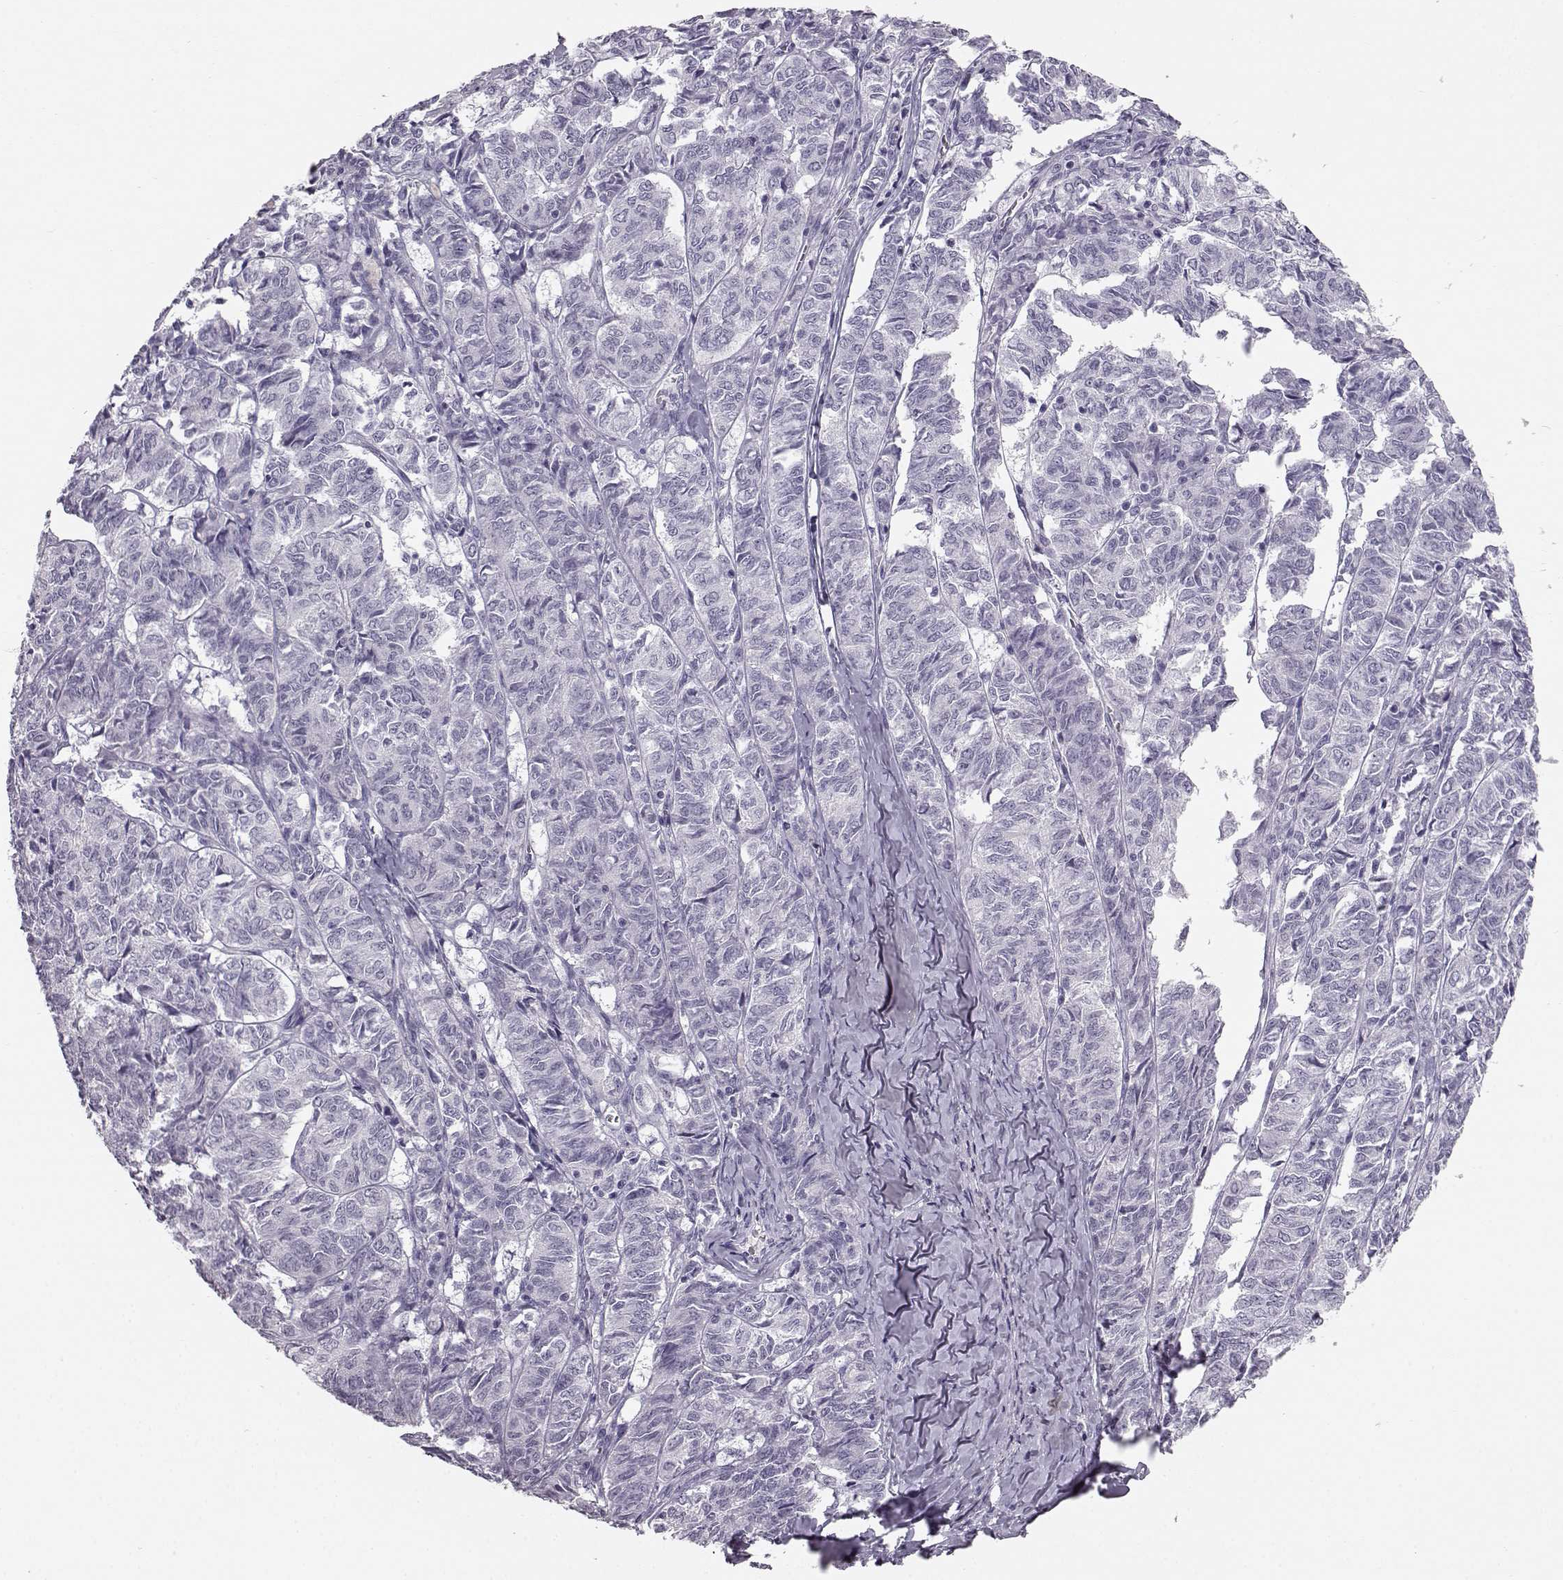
{"staining": {"intensity": "negative", "quantity": "none", "location": "none"}, "tissue": "ovarian cancer", "cell_type": "Tumor cells", "image_type": "cancer", "snomed": [{"axis": "morphology", "description": "Carcinoma, endometroid"}, {"axis": "topography", "description": "Ovary"}], "caption": "The micrograph exhibits no staining of tumor cells in ovarian cancer.", "gene": "BFSP2", "patient": {"sex": "female", "age": 80}}